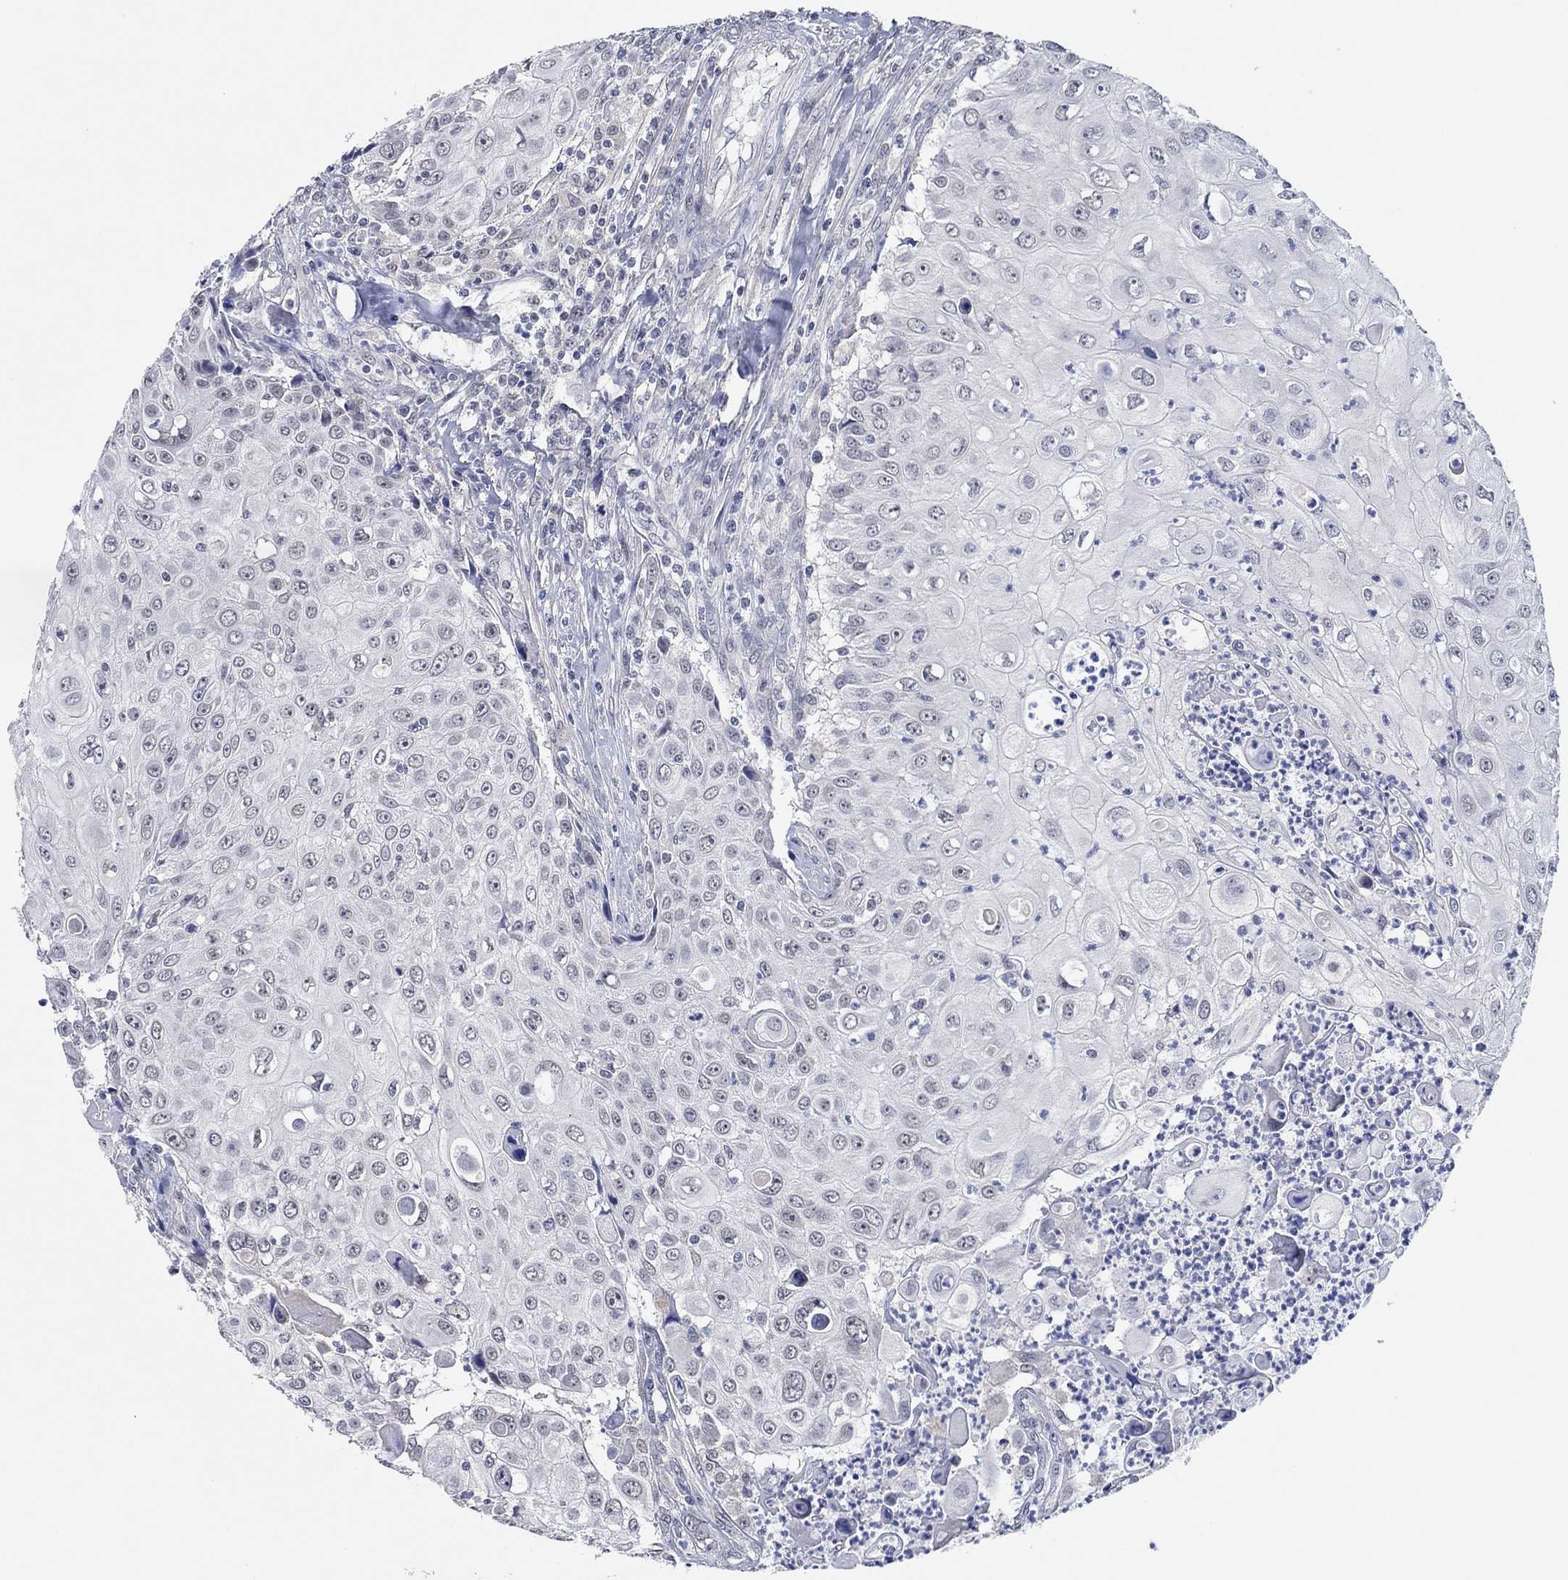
{"staining": {"intensity": "negative", "quantity": "none", "location": "none"}, "tissue": "urothelial cancer", "cell_type": "Tumor cells", "image_type": "cancer", "snomed": [{"axis": "morphology", "description": "Urothelial carcinoma, High grade"}, {"axis": "topography", "description": "Urinary bladder"}], "caption": "The image shows no staining of tumor cells in high-grade urothelial carcinoma. The staining is performed using DAB brown chromogen with nuclei counter-stained in using hematoxylin.", "gene": "PRRT3", "patient": {"sex": "female", "age": 79}}